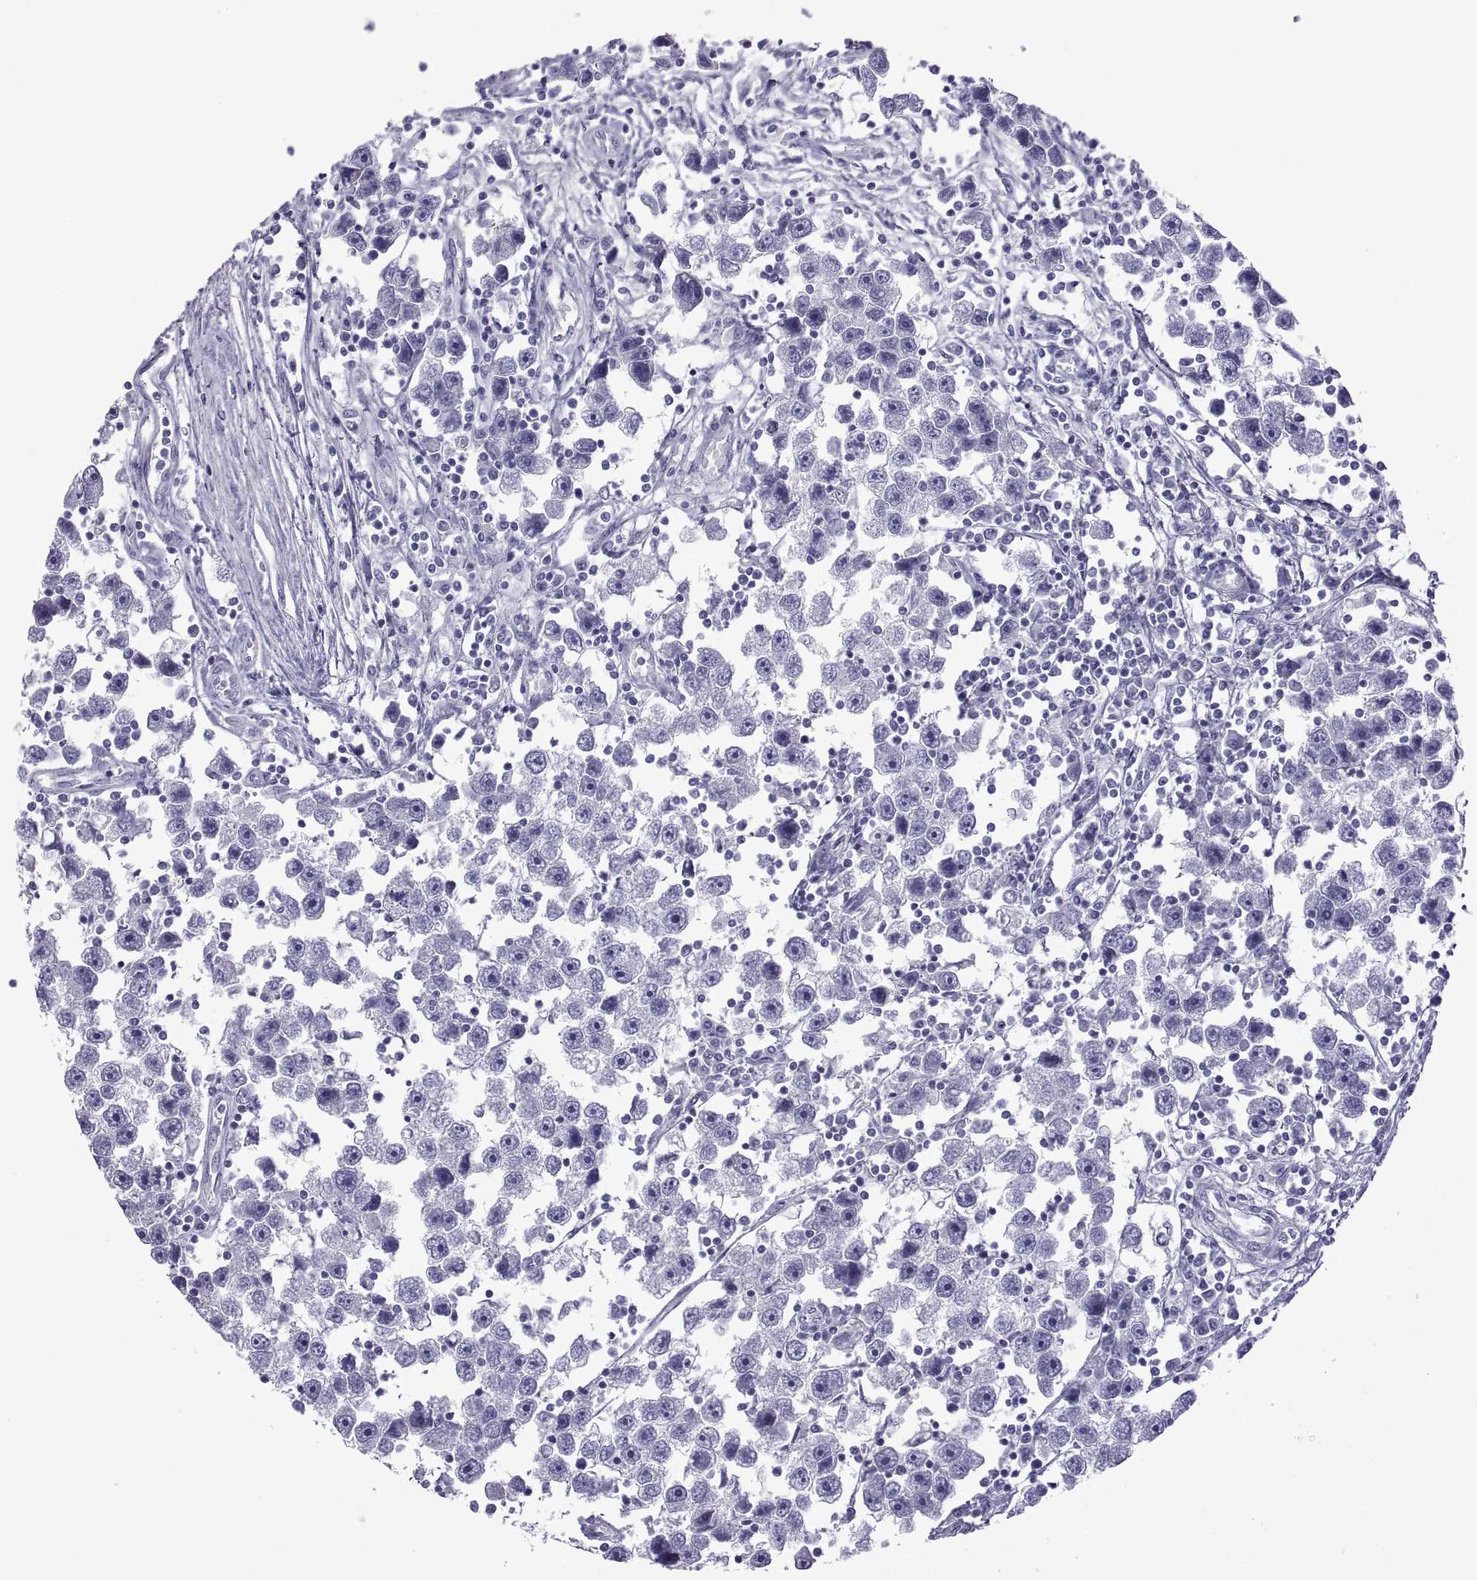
{"staining": {"intensity": "negative", "quantity": "none", "location": "none"}, "tissue": "testis cancer", "cell_type": "Tumor cells", "image_type": "cancer", "snomed": [{"axis": "morphology", "description": "Seminoma, NOS"}, {"axis": "topography", "description": "Testis"}], "caption": "DAB (3,3'-diaminobenzidine) immunohistochemical staining of testis cancer exhibits no significant expression in tumor cells.", "gene": "SPDYE1", "patient": {"sex": "male", "age": 30}}